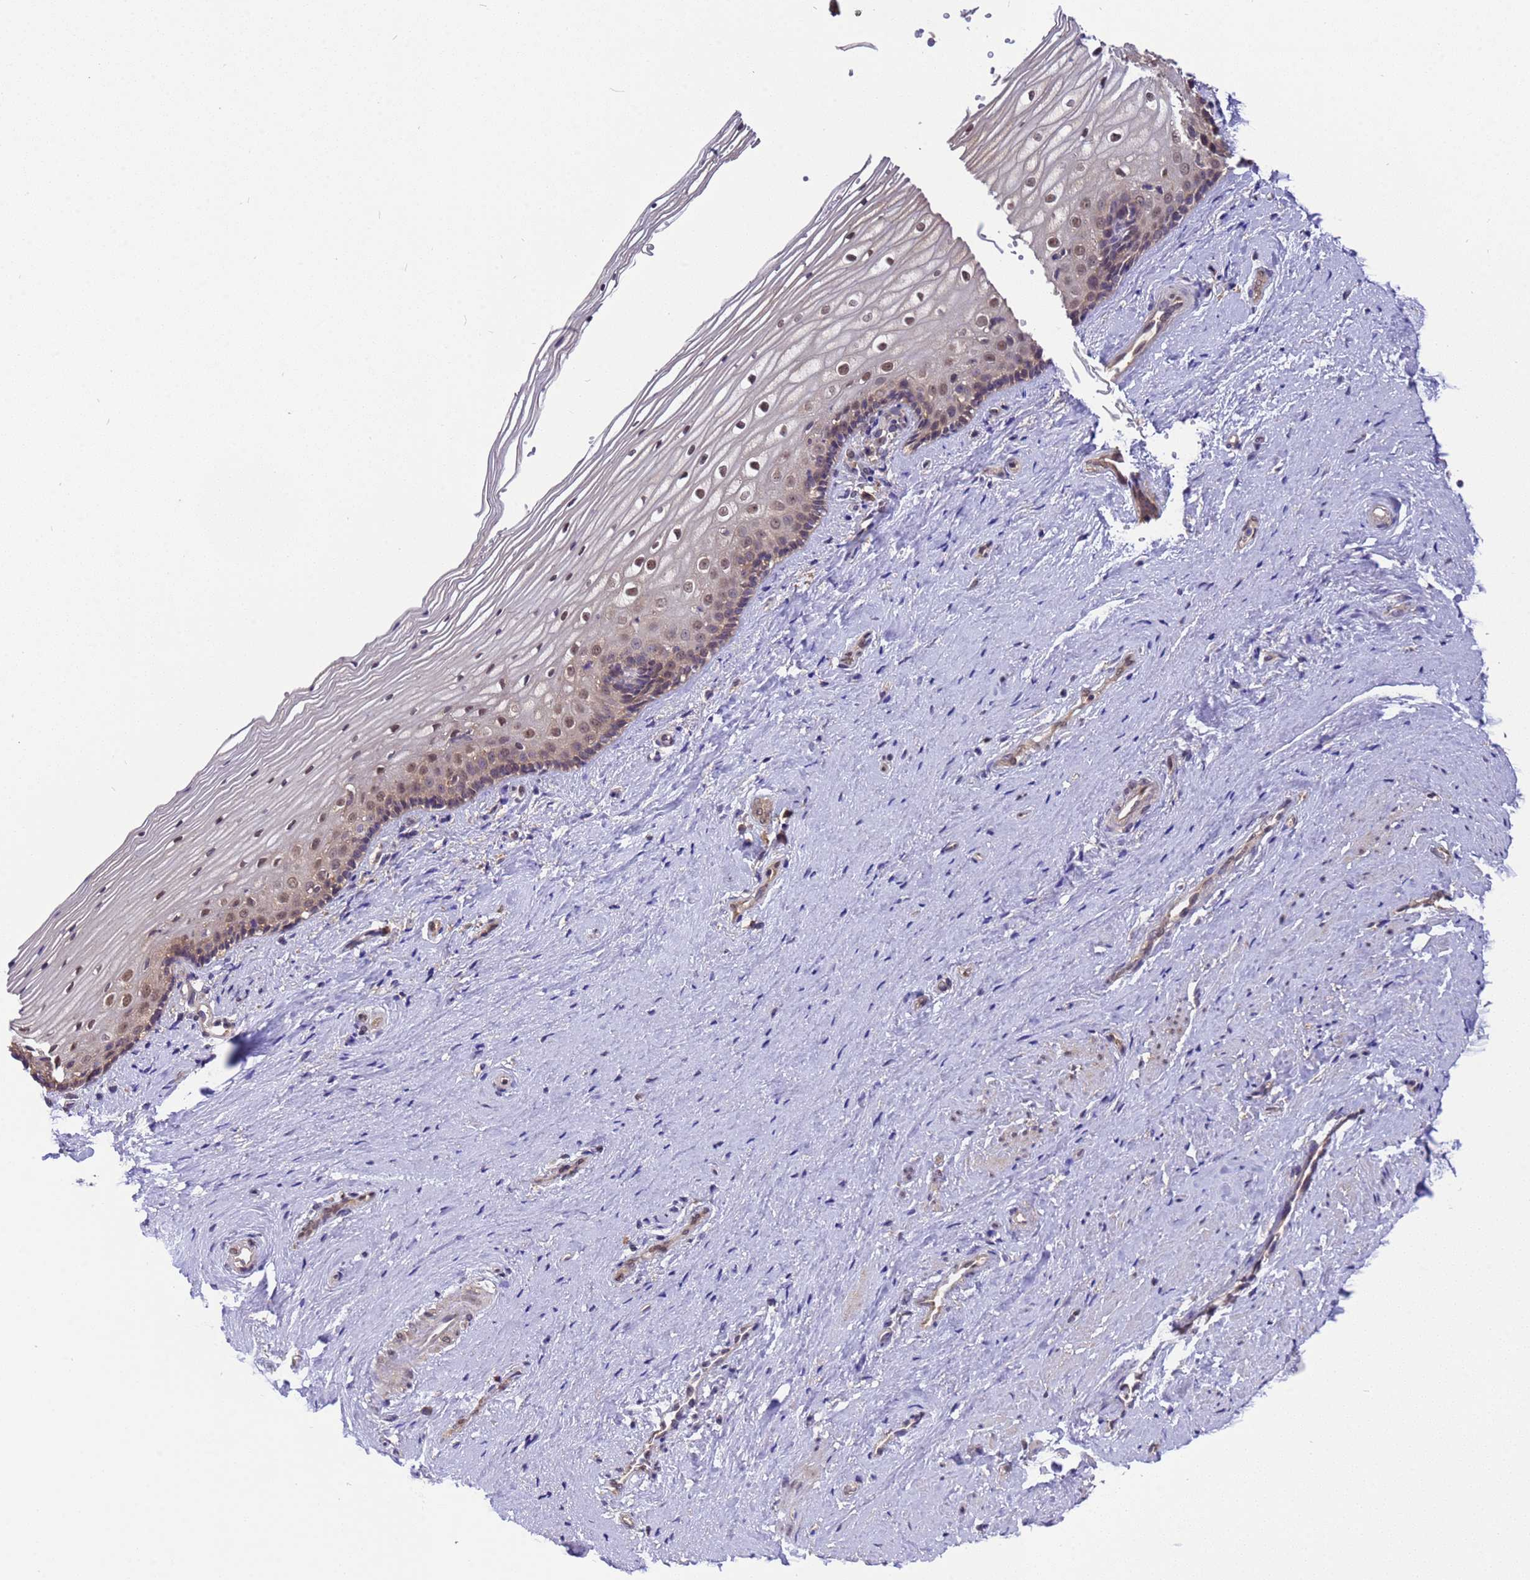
{"staining": {"intensity": "moderate", "quantity": "25%-75%", "location": "nuclear"}, "tissue": "vagina", "cell_type": "Squamous epithelial cells", "image_type": "normal", "snomed": [{"axis": "morphology", "description": "Normal tissue, NOS"}, {"axis": "topography", "description": "Vagina"}], "caption": "Vagina was stained to show a protein in brown. There is medium levels of moderate nuclear positivity in approximately 25%-75% of squamous epithelial cells. (Brightfield microscopy of DAB IHC at high magnification).", "gene": "ZFP69B", "patient": {"sex": "female", "age": 46}}